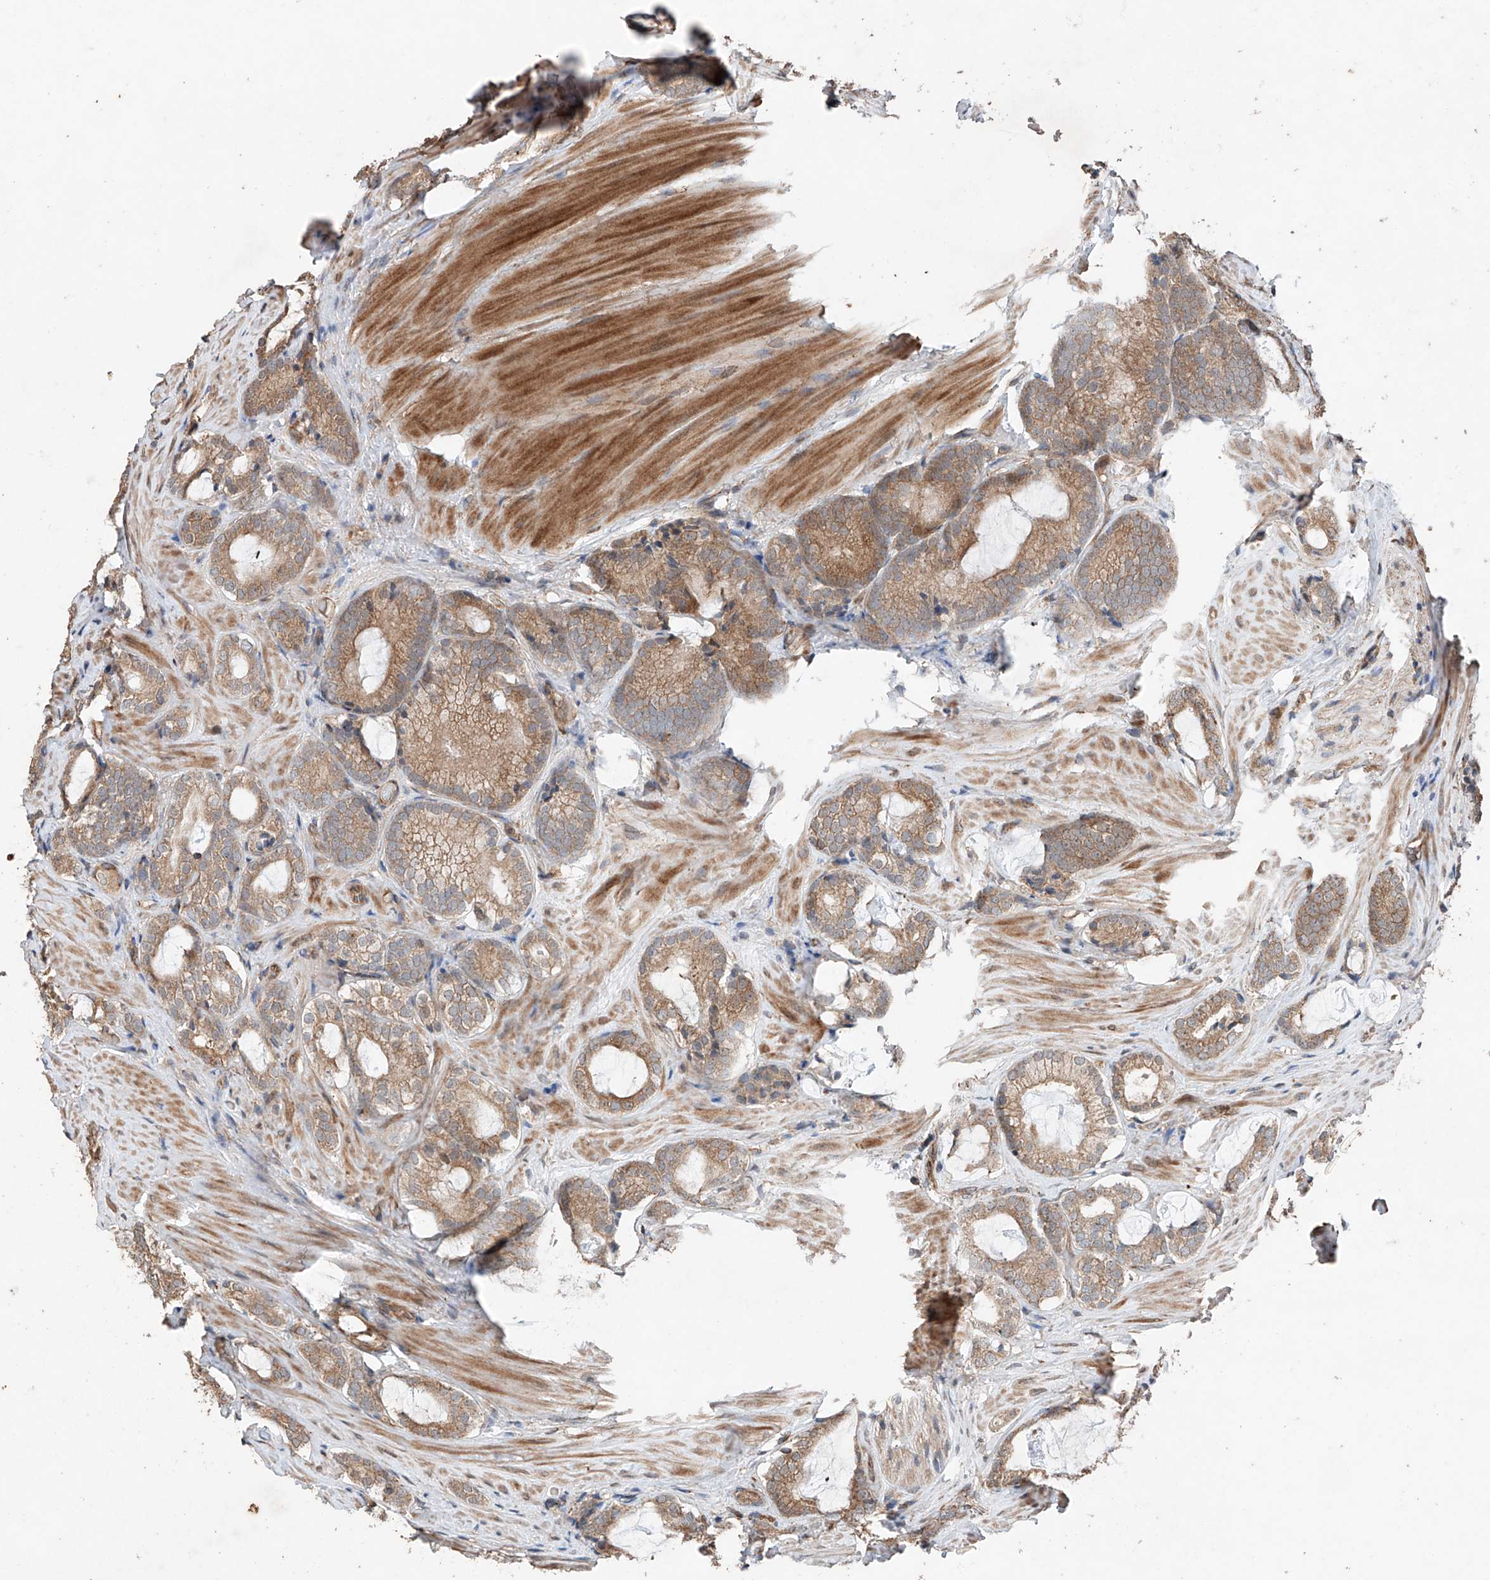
{"staining": {"intensity": "moderate", "quantity": ">75%", "location": "cytoplasmic/membranous"}, "tissue": "prostate cancer", "cell_type": "Tumor cells", "image_type": "cancer", "snomed": [{"axis": "morphology", "description": "Adenocarcinoma, High grade"}, {"axis": "topography", "description": "Prostate"}], "caption": "Prostate cancer stained with IHC exhibits moderate cytoplasmic/membranous positivity in about >75% of tumor cells.", "gene": "AP4B1", "patient": {"sex": "male", "age": 63}}